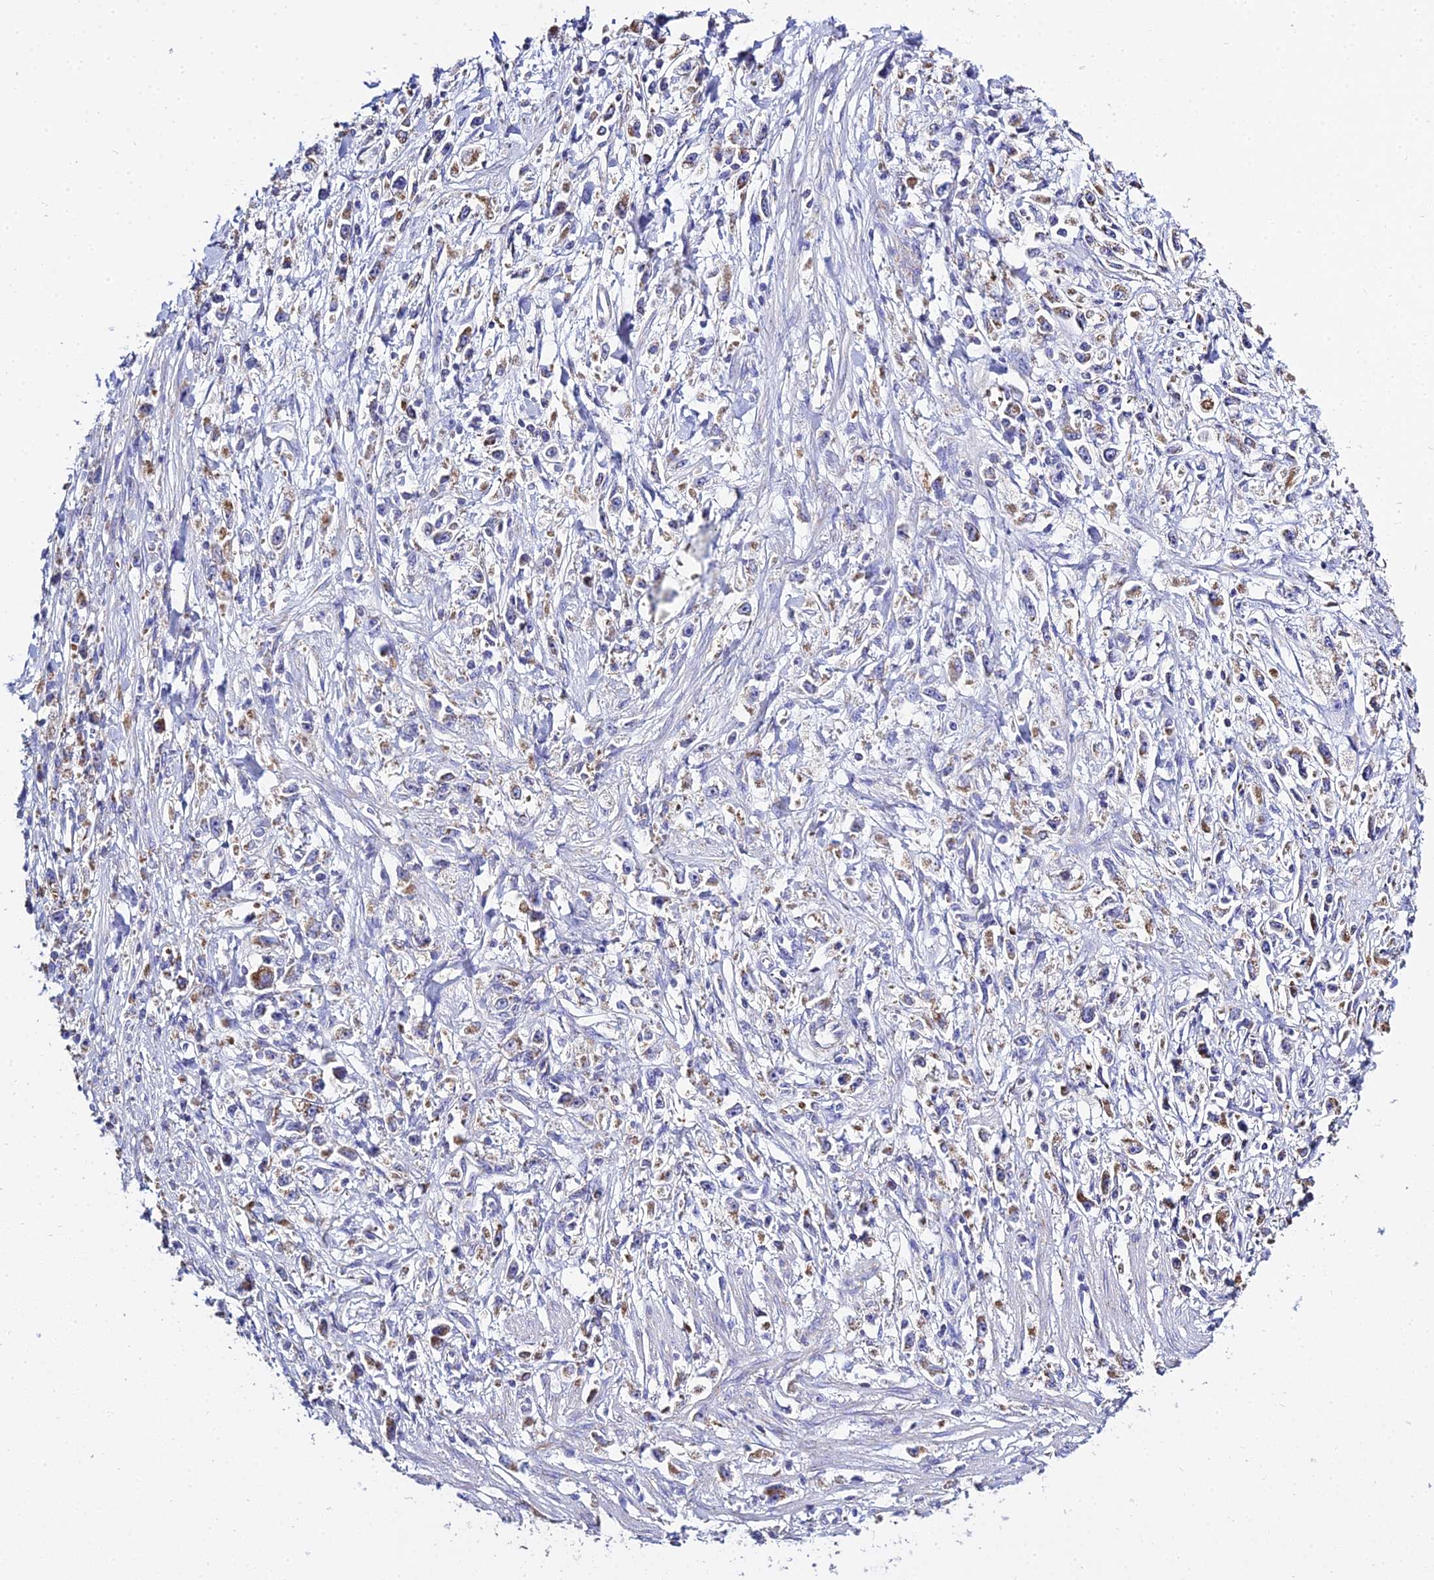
{"staining": {"intensity": "moderate", "quantity": "<25%", "location": "cytoplasmic/membranous"}, "tissue": "stomach cancer", "cell_type": "Tumor cells", "image_type": "cancer", "snomed": [{"axis": "morphology", "description": "Adenocarcinoma, NOS"}, {"axis": "topography", "description": "Stomach"}], "caption": "Protein expression by immunohistochemistry (IHC) exhibits moderate cytoplasmic/membranous expression in about <25% of tumor cells in stomach cancer (adenocarcinoma).", "gene": "TYW5", "patient": {"sex": "female", "age": 59}}